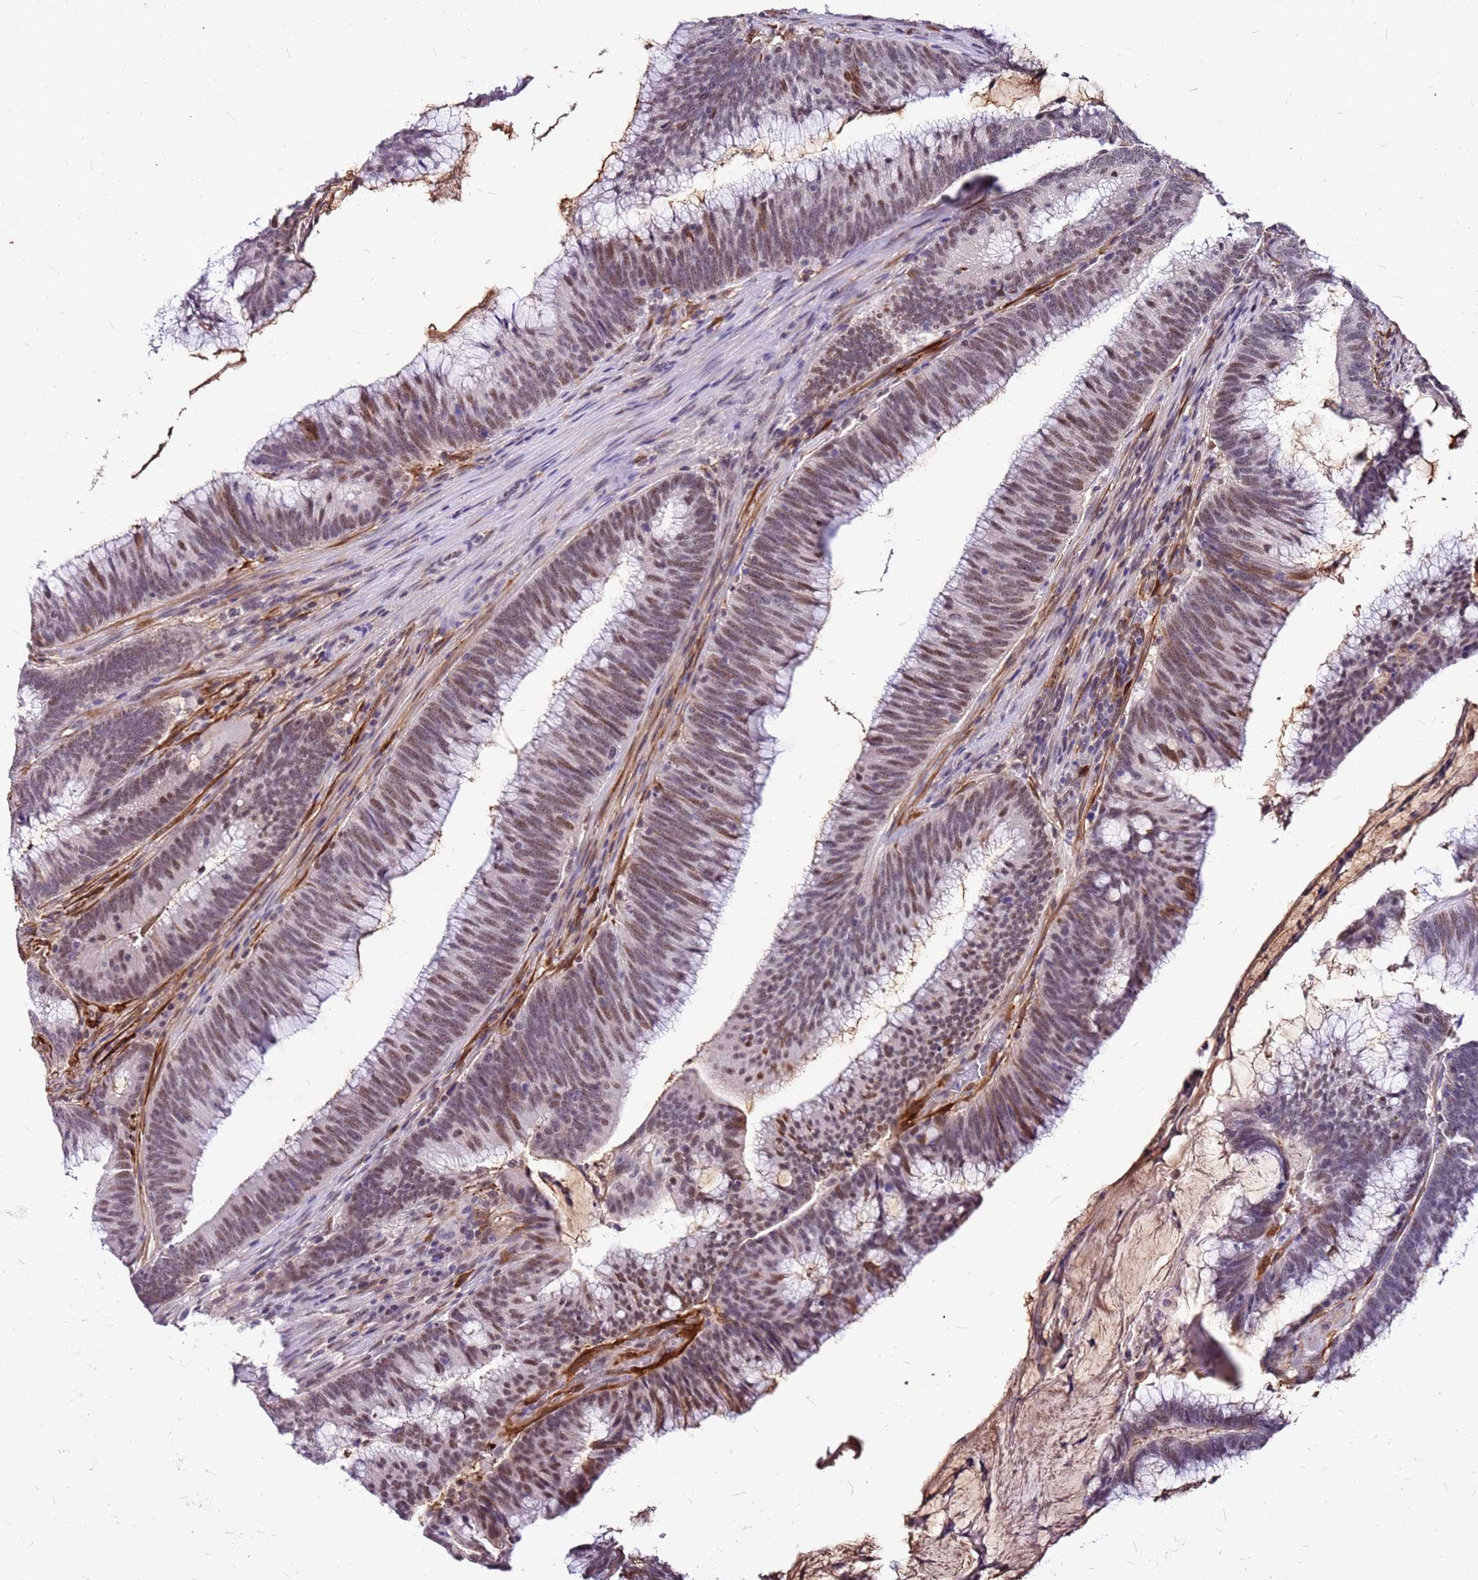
{"staining": {"intensity": "moderate", "quantity": "25%-75%", "location": "nuclear"}, "tissue": "colorectal cancer", "cell_type": "Tumor cells", "image_type": "cancer", "snomed": [{"axis": "morphology", "description": "Adenocarcinoma, NOS"}, {"axis": "topography", "description": "Rectum"}], "caption": "This is an image of immunohistochemistry (IHC) staining of colorectal cancer, which shows moderate staining in the nuclear of tumor cells.", "gene": "ALDH1A3", "patient": {"sex": "female", "age": 77}}